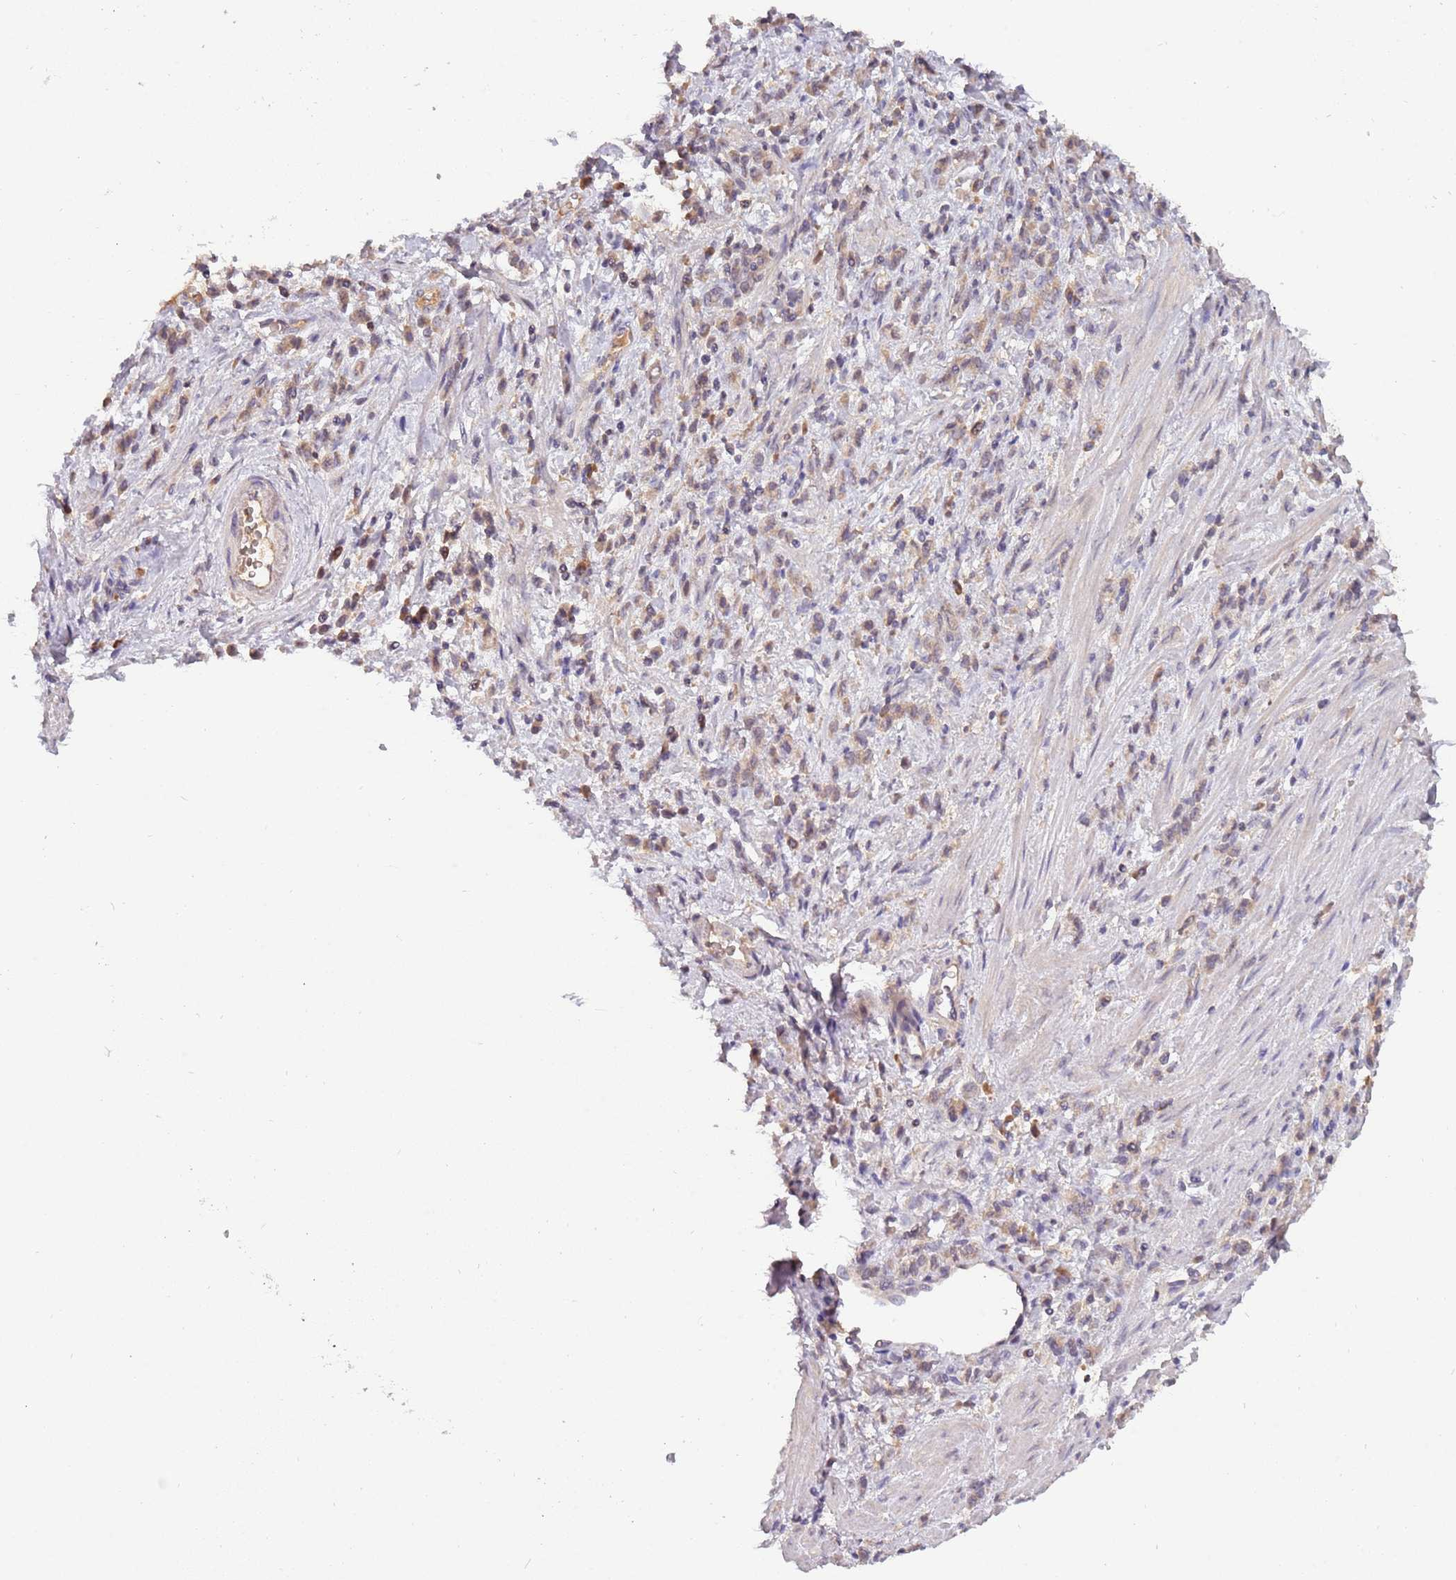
{"staining": {"intensity": "weak", "quantity": ">75%", "location": "cytoplasmic/membranous"}, "tissue": "stomach cancer", "cell_type": "Tumor cells", "image_type": "cancer", "snomed": [{"axis": "morphology", "description": "Adenocarcinoma, NOS"}, {"axis": "topography", "description": "Stomach"}], "caption": "Immunohistochemical staining of stomach cancer exhibits low levels of weak cytoplasmic/membranous protein positivity in approximately >75% of tumor cells.", "gene": "USP32", "patient": {"sex": "male", "age": 77}}